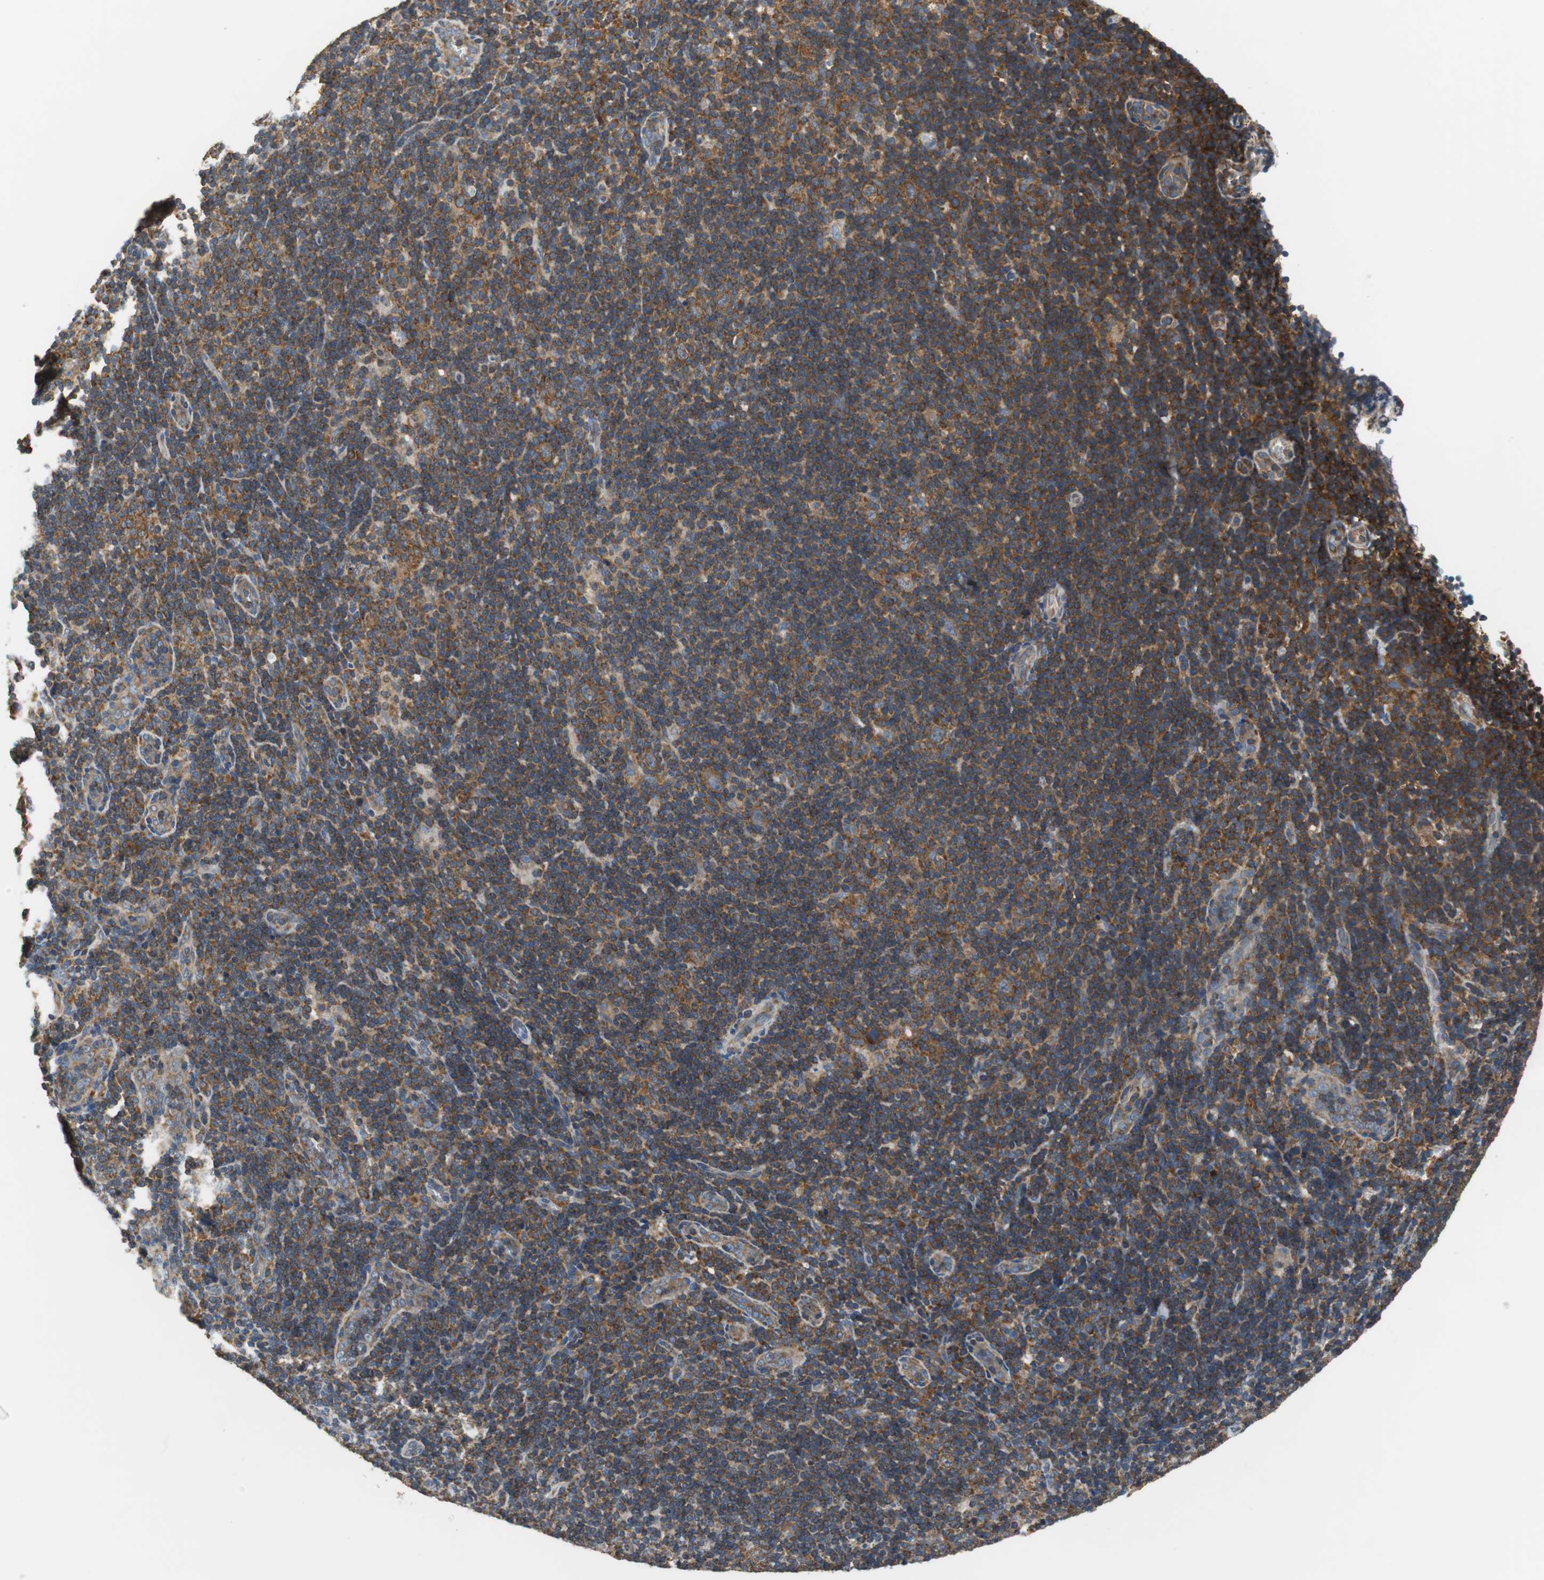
{"staining": {"intensity": "strong", "quantity": ">75%", "location": "cytoplasmic/membranous"}, "tissue": "lymphoma", "cell_type": "Tumor cells", "image_type": "cancer", "snomed": [{"axis": "morphology", "description": "Hodgkin's disease, NOS"}, {"axis": "topography", "description": "Lymph node"}], "caption": "Tumor cells show high levels of strong cytoplasmic/membranous expression in about >75% of cells in human Hodgkin's disease. (Brightfield microscopy of DAB IHC at high magnification).", "gene": "CNOT3", "patient": {"sex": "female", "age": 57}}